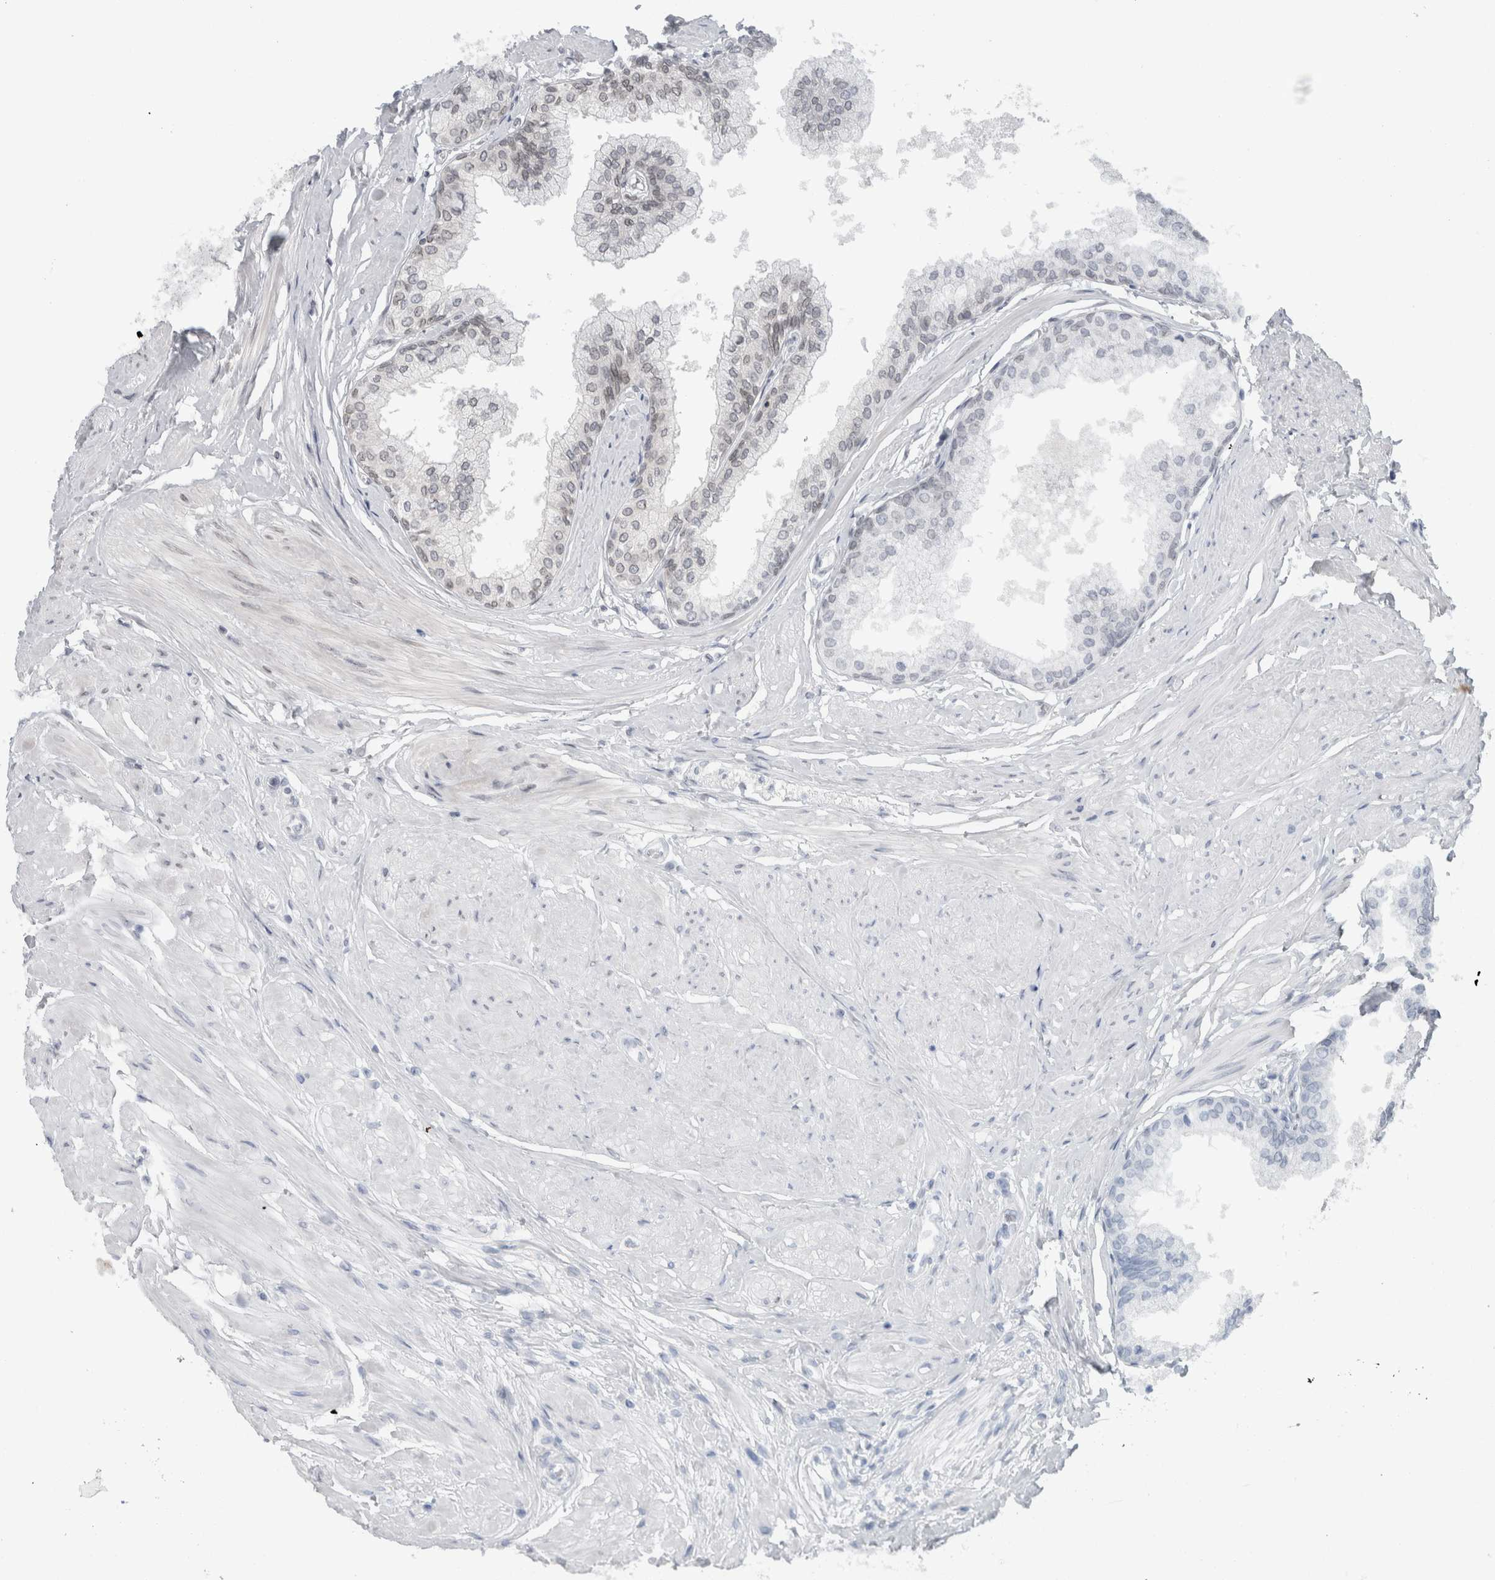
{"staining": {"intensity": "weak", "quantity": "<25%", "location": "cytoplasmic/membranous,nuclear"}, "tissue": "seminal vesicle", "cell_type": "Glandular cells", "image_type": "normal", "snomed": [{"axis": "morphology", "description": "Normal tissue, NOS"}, {"axis": "topography", "description": "Prostate"}, {"axis": "topography", "description": "Seminal veicle"}], "caption": "There is no significant staining in glandular cells of seminal vesicle. Brightfield microscopy of immunohistochemistry stained with DAB (3,3'-diaminobenzidine) (brown) and hematoxylin (blue), captured at high magnification.", "gene": "ZNF770", "patient": {"sex": "male", "age": 60}}